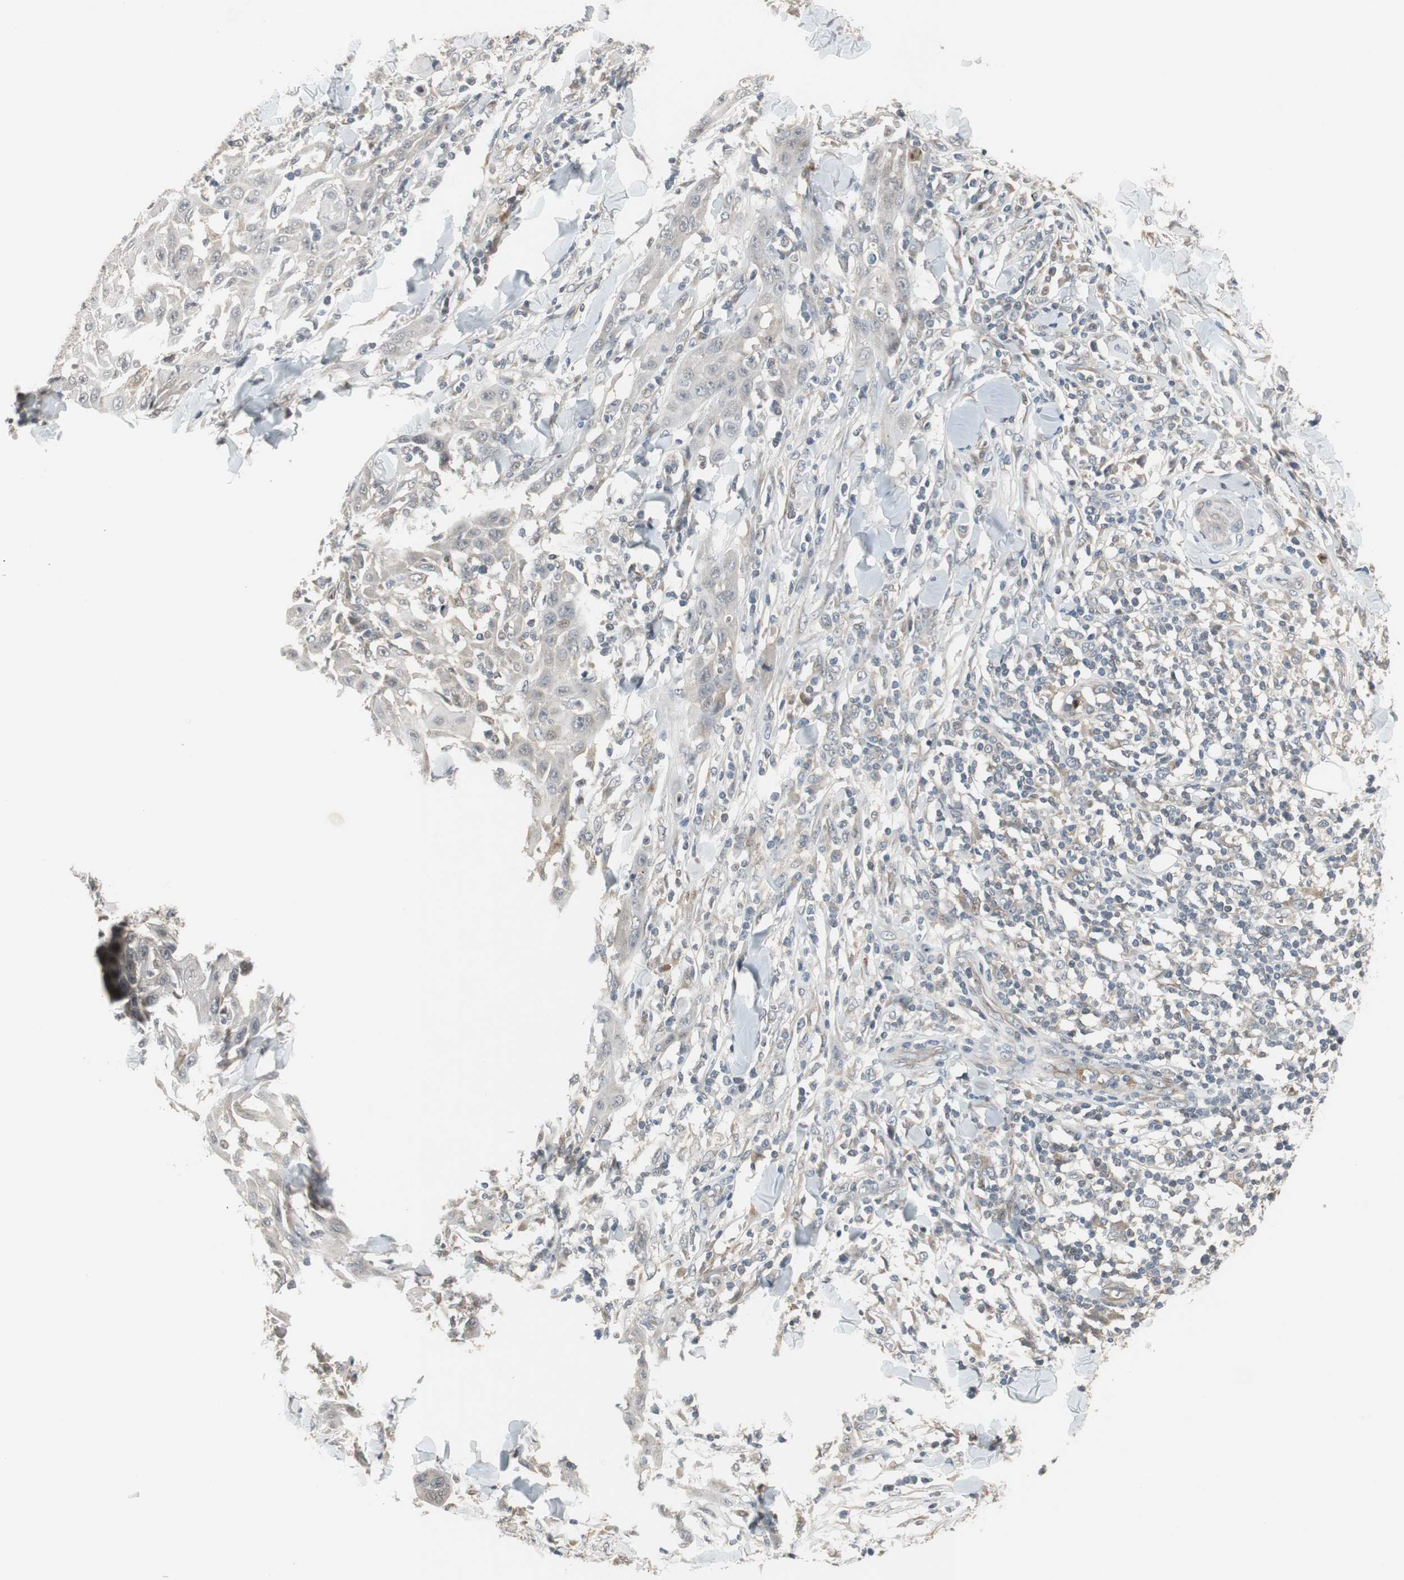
{"staining": {"intensity": "weak", "quantity": "<25%", "location": "cytoplasmic/membranous"}, "tissue": "skin cancer", "cell_type": "Tumor cells", "image_type": "cancer", "snomed": [{"axis": "morphology", "description": "Squamous cell carcinoma, NOS"}, {"axis": "topography", "description": "Skin"}], "caption": "This is a histopathology image of IHC staining of skin cancer (squamous cell carcinoma), which shows no positivity in tumor cells. The staining is performed using DAB brown chromogen with nuclei counter-stained in using hematoxylin.", "gene": "SNX4", "patient": {"sex": "male", "age": 24}}